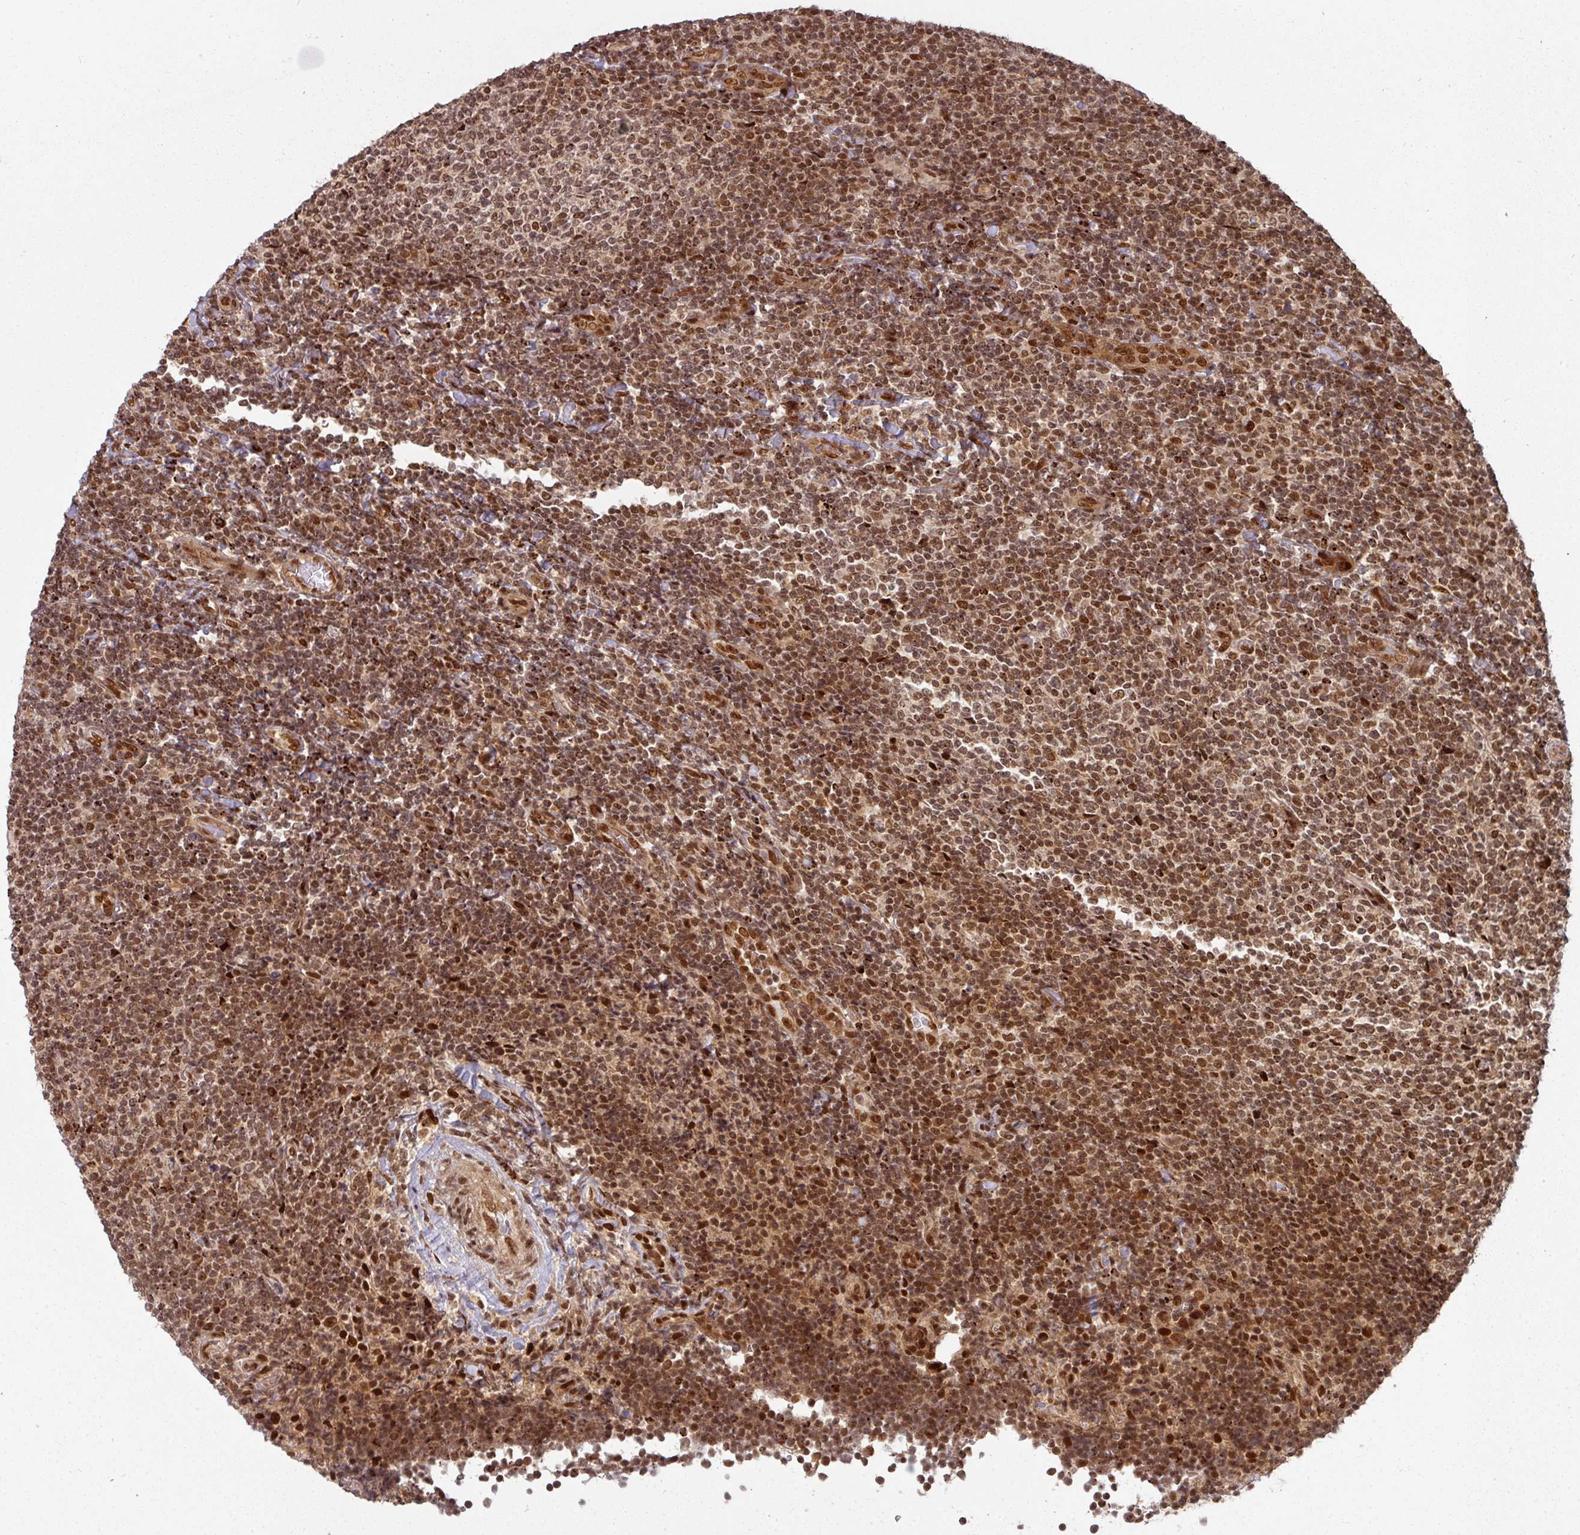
{"staining": {"intensity": "moderate", "quantity": ">75%", "location": "nuclear"}, "tissue": "lymphoma", "cell_type": "Tumor cells", "image_type": "cancer", "snomed": [{"axis": "morphology", "description": "Malignant lymphoma, non-Hodgkin's type, Low grade"}, {"axis": "topography", "description": "Lymph node"}], "caption": "Human lymphoma stained with a brown dye shows moderate nuclear positive staining in approximately >75% of tumor cells.", "gene": "SIK3", "patient": {"sex": "male", "age": 52}}